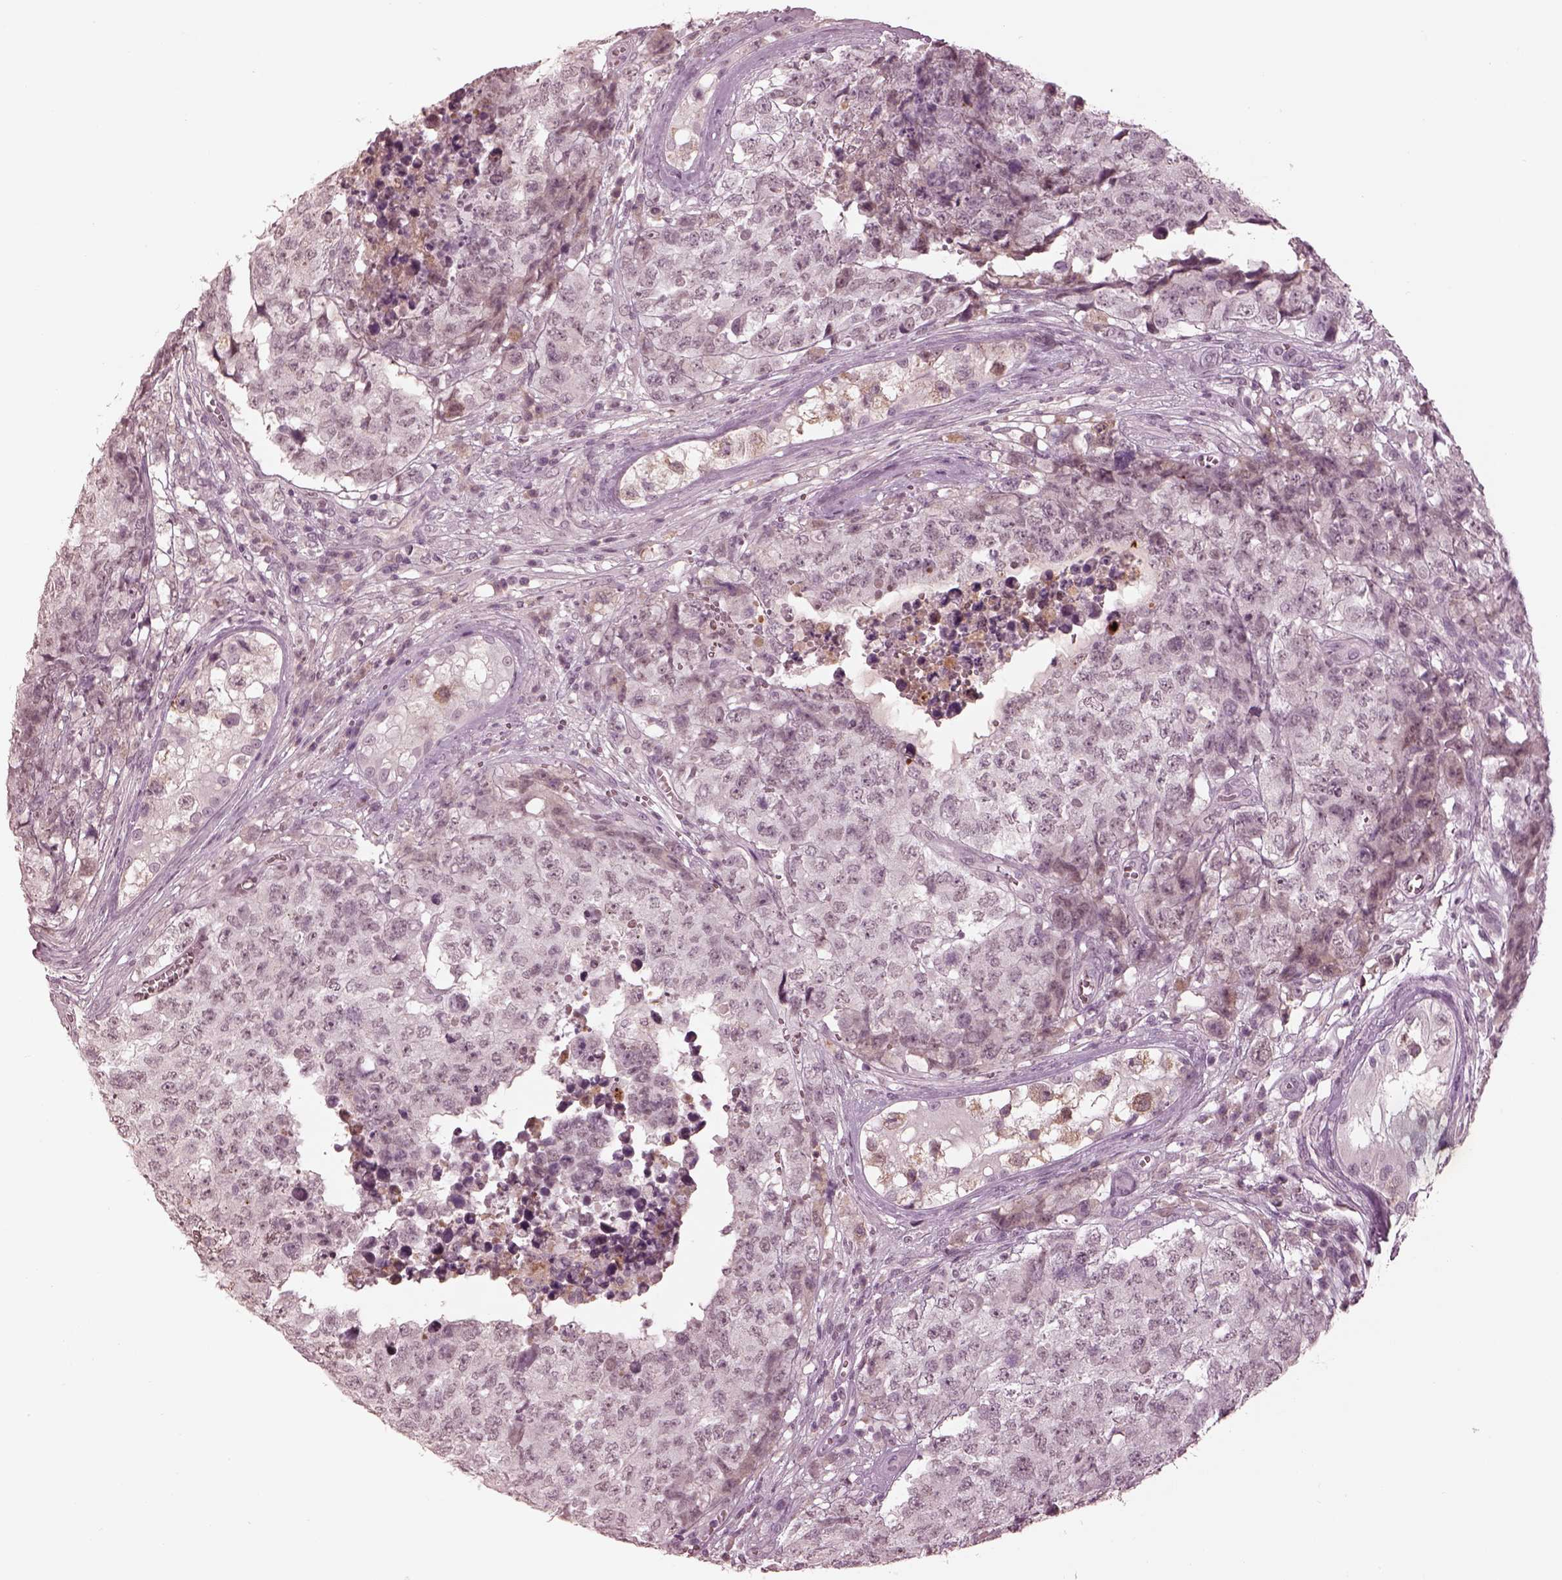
{"staining": {"intensity": "negative", "quantity": "none", "location": "none"}, "tissue": "testis cancer", "cell_type": "Tumor cells", "image_type": "cancer", "snomed": [{"axis": "morphology", "description": "Carcinoma, Embryonal, NOS"}, {"axis": "topography", "description": "Testis"}], "caption": "High power microscopy photomicrograph of an immunohistochemistry image of embryonal carcinoma (testis), revealing no significant expression in tumor cells.", "gene": "KCNA2", "patient": {"sex": "male", "age": 23}}